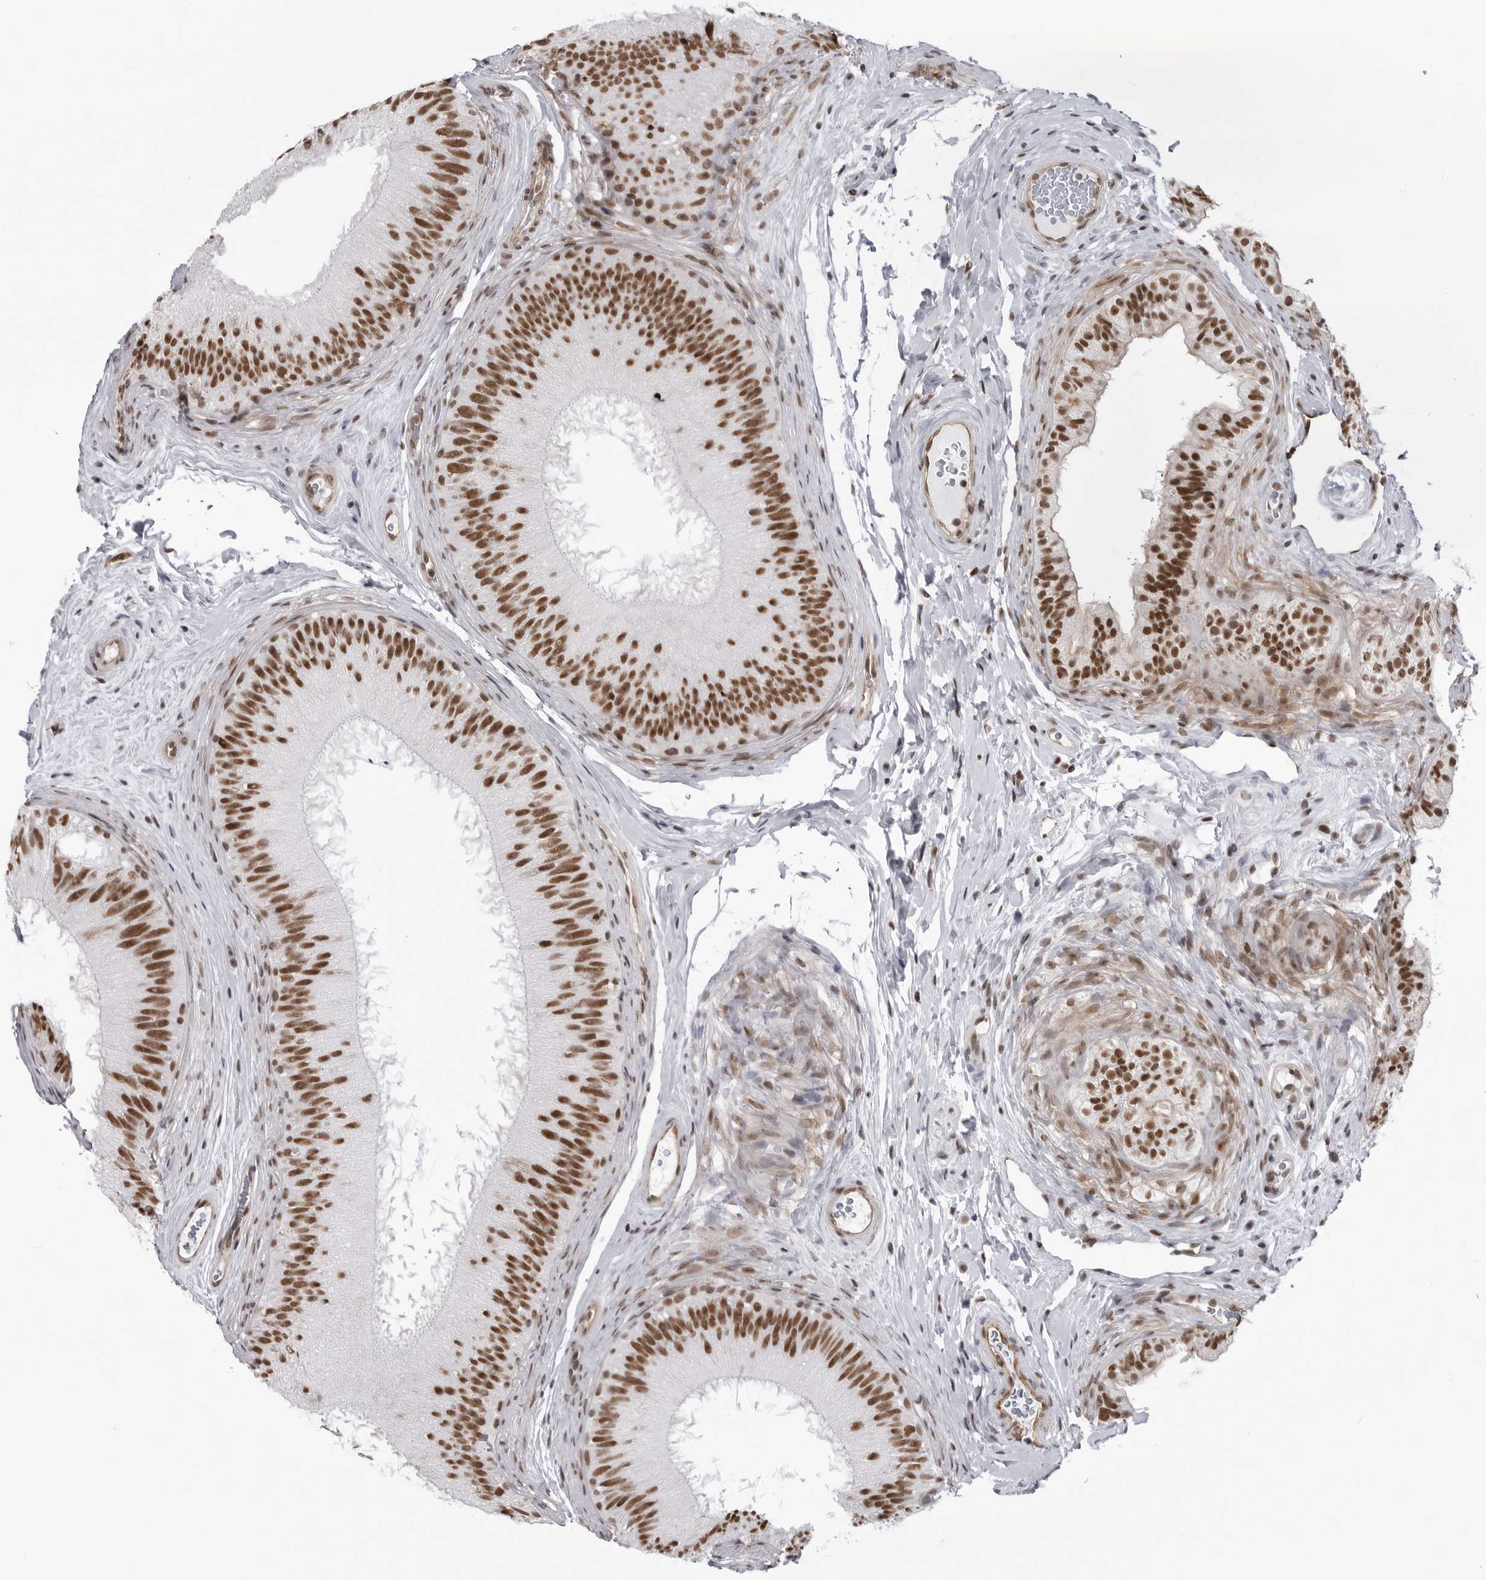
{"staining": {"intensity": "strong", "quantity": ">75%", "location": "nuclear"}, "tissue": "epididymis", "cell_type": "Glandular cells", "image_type": "normal", "snomed": [{"axis": "morphology", "description": "Normal tissue, NOS"}, {"axis": "topography", "description": "Epididymis"}], "caption": "IHC micrograph of normal epididymis stained for a protein (brown), which shows high levels of strong nuclear positivity in approximately >75% of glandular cells.", "gene": "RNF26", "patient": {"sex": "male", "age": 45}}